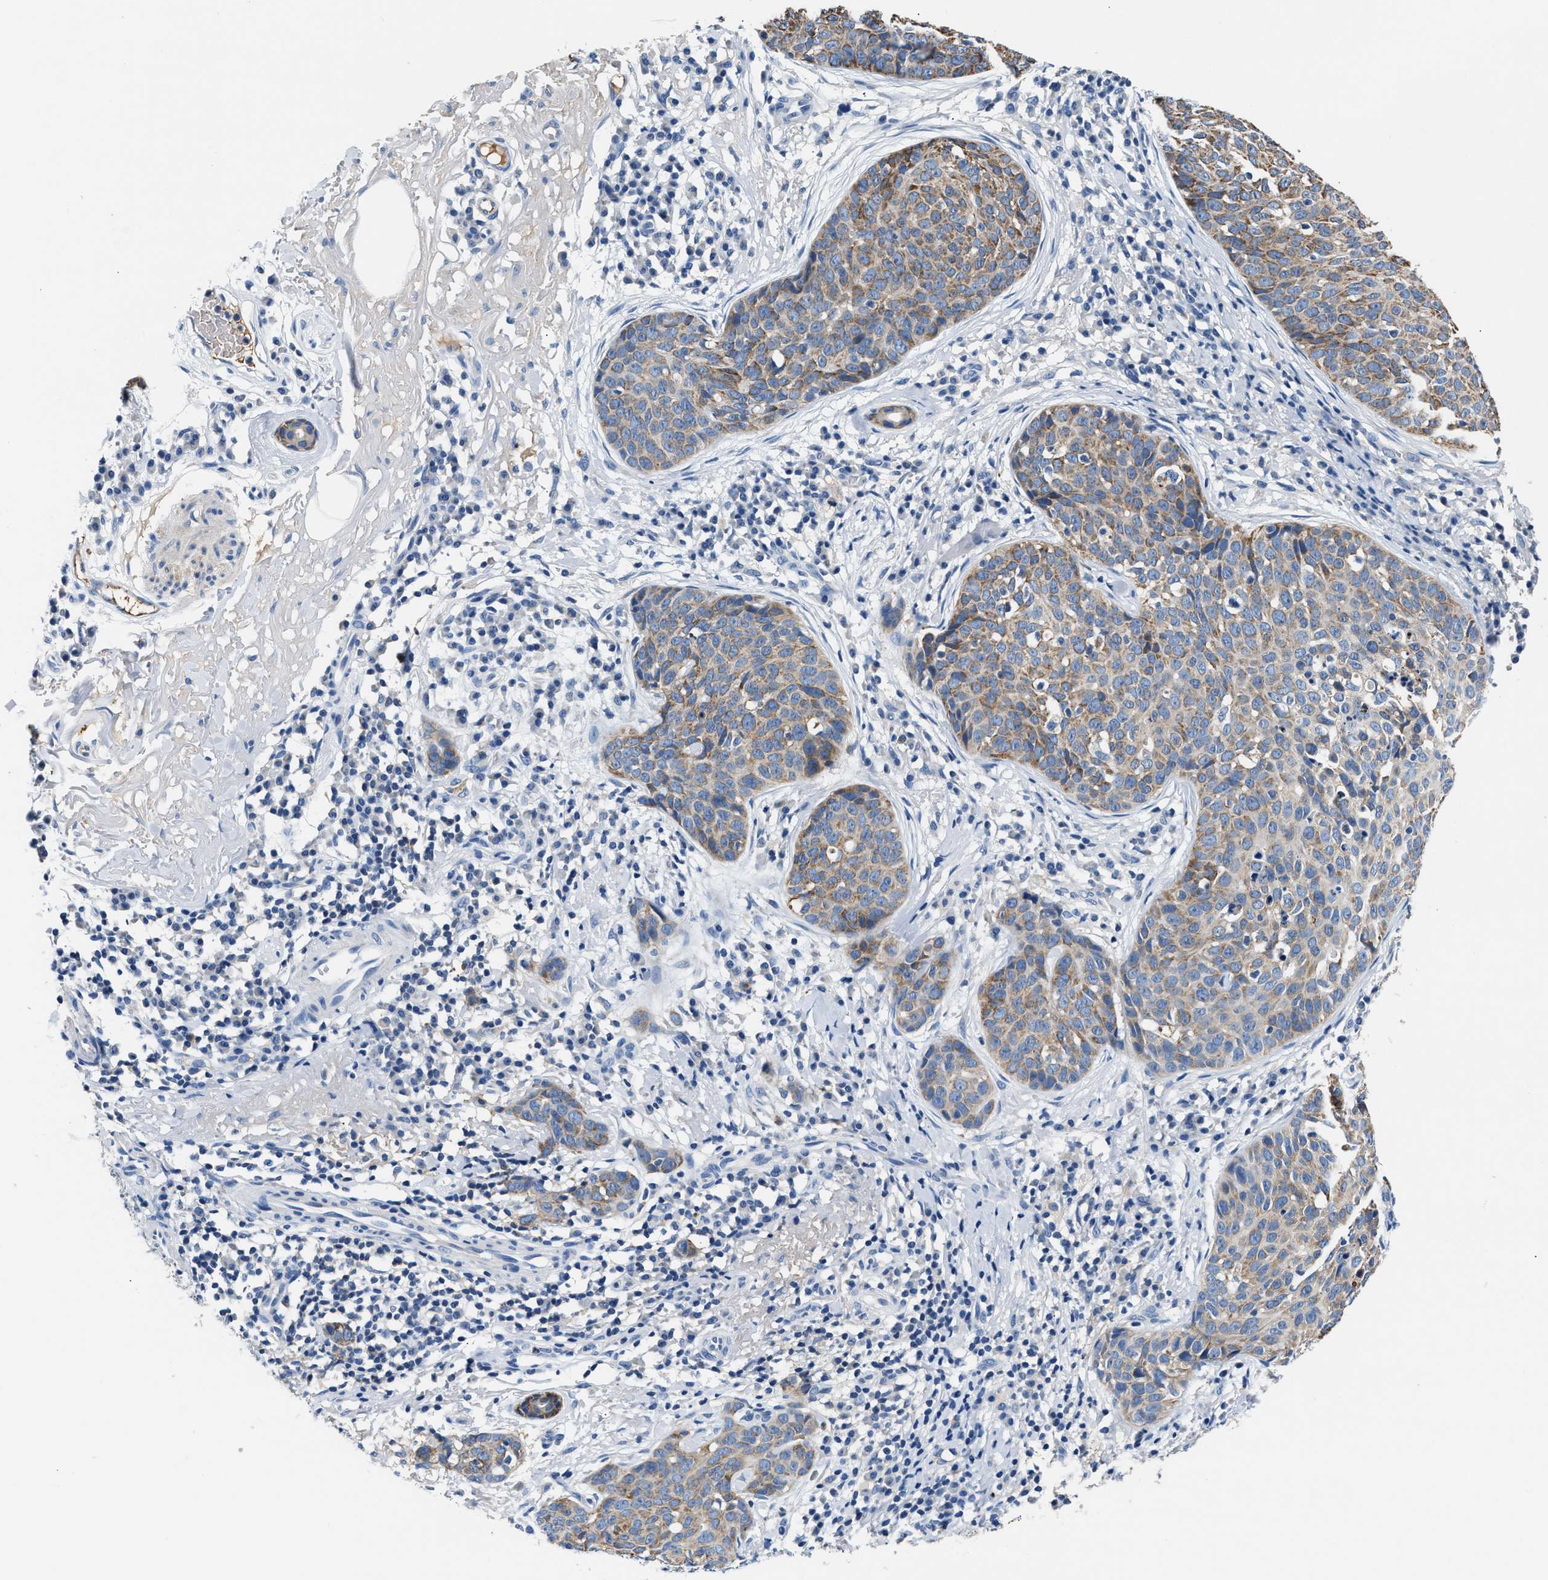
{"staining": {"intensity": "weak", "quantity": "25%-75%", "location": "cytoplasmic/membranous"}, "tissue": "skin cancer", "cell_type": "Tumor cells", "image_type": "cancer", "snomed": [{"axis": "morphology", "description": "Squamous cell carcinoma in situ, NOS"}, {"axis": "morphology", "description": "Squamous cell carcinoma, NOS"}, {"axis": "topography", "description": "Skin"}], "caption": "DAB immunohistochemical staining of human squamous cell carcinoma (skin) displays weak cytoplasmic/membranous protein staining in approximately 25%-75% of tumor cells. (brown staining indicates protein expression, while blue staining denotes nuclei).", "gene": "TUT7", "patient": {"sex": "male", "age": 93}}